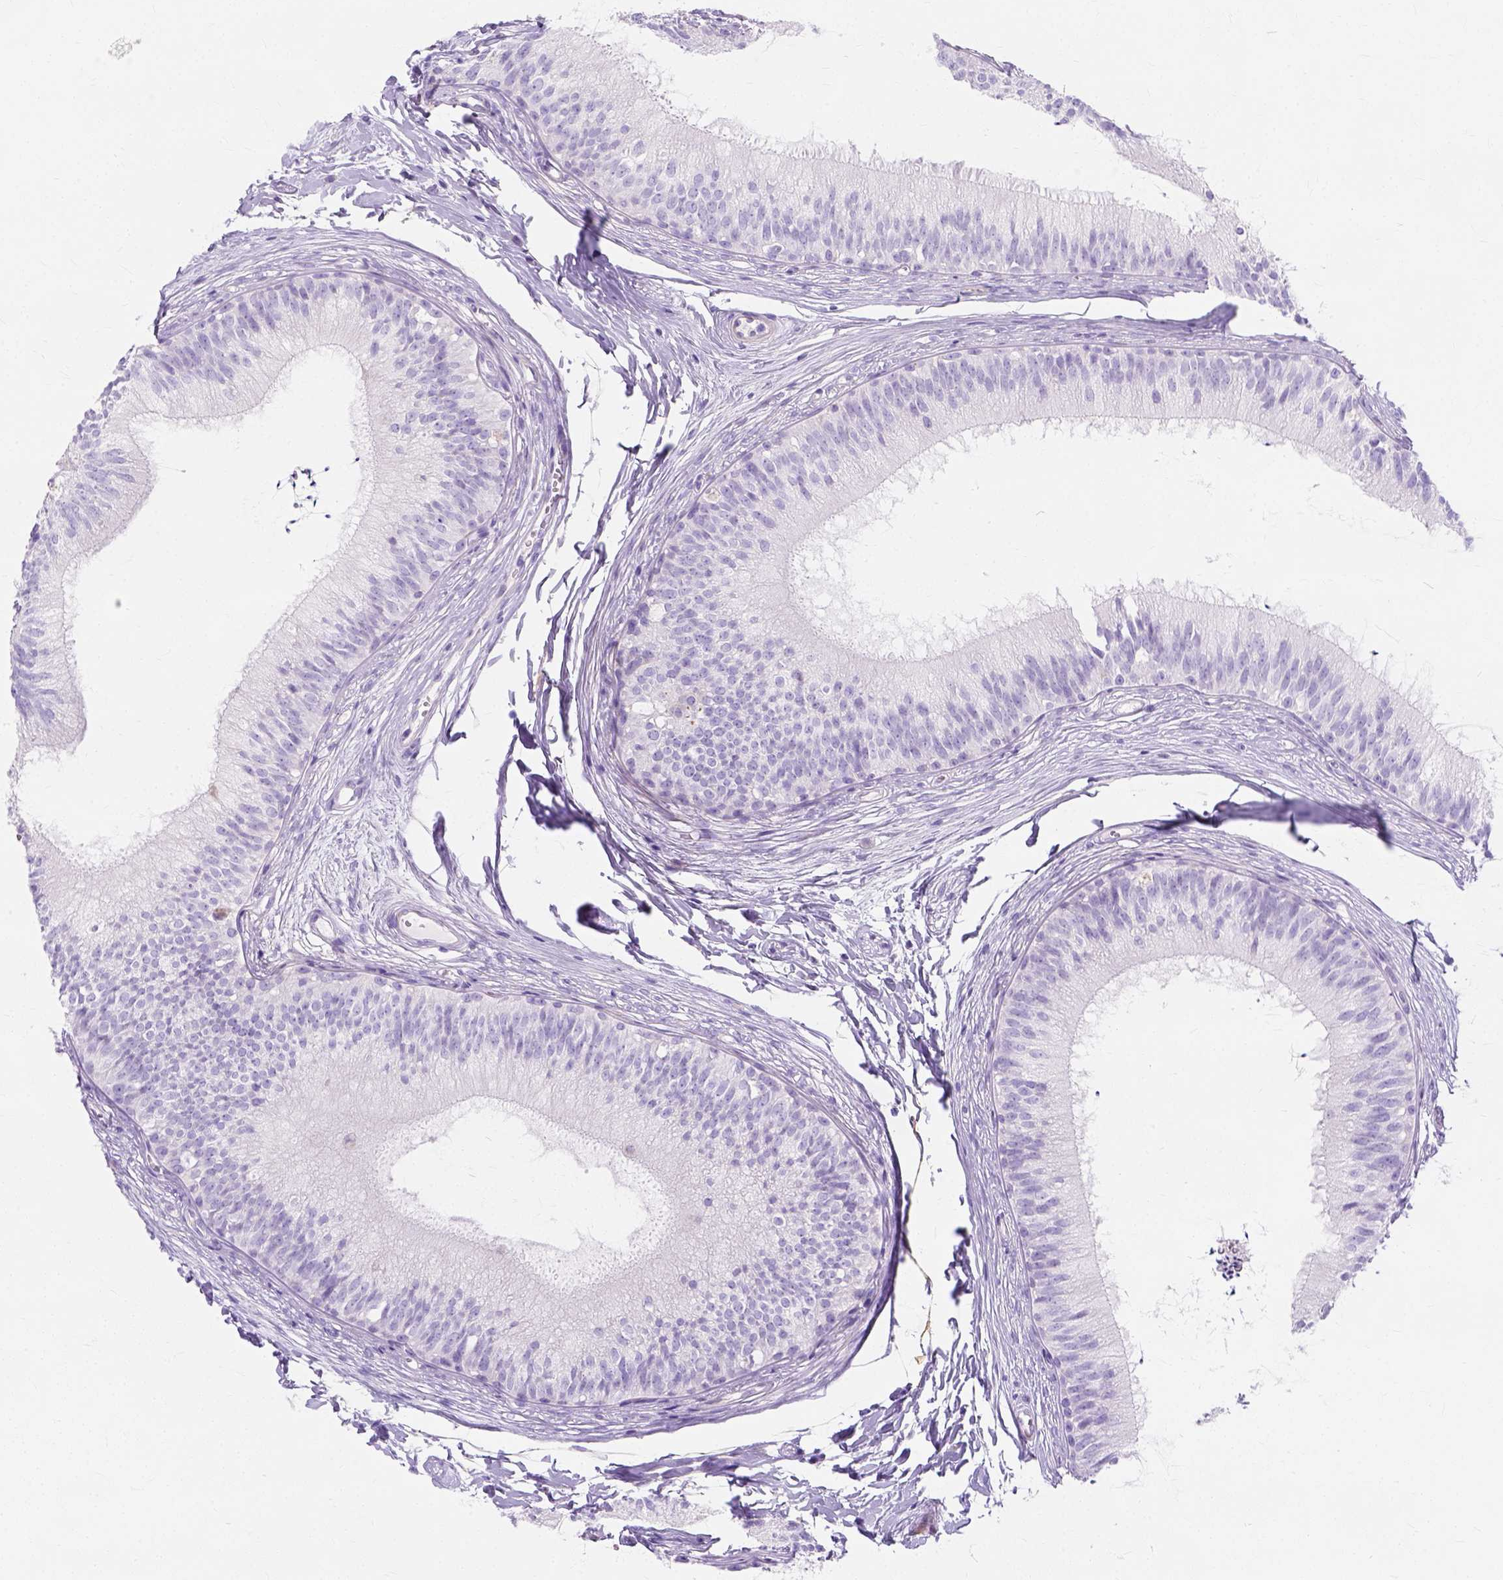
{"staining": {"intensity": "negative", "quantity": "none", "location": "none"}, "tissue": "epididymis", "cell_type": "Glandular cells", "image_type": "normal", "snomed": [{"axis": "morphology", "description": "Normal tissue, NOS"}, {"axis": "topography", "description": "Epididymis"}], "caption": "Protein analysis of normal epididymis displays no significant staining in glandular cells. (Stains: DAB immunohistochemistry (IHC) with hematoxylin counter stain, Microscopy: brightfield microscopy at high magnification).", "gene": "MYH15", "patient": {"sex": "male", "age": 29}}